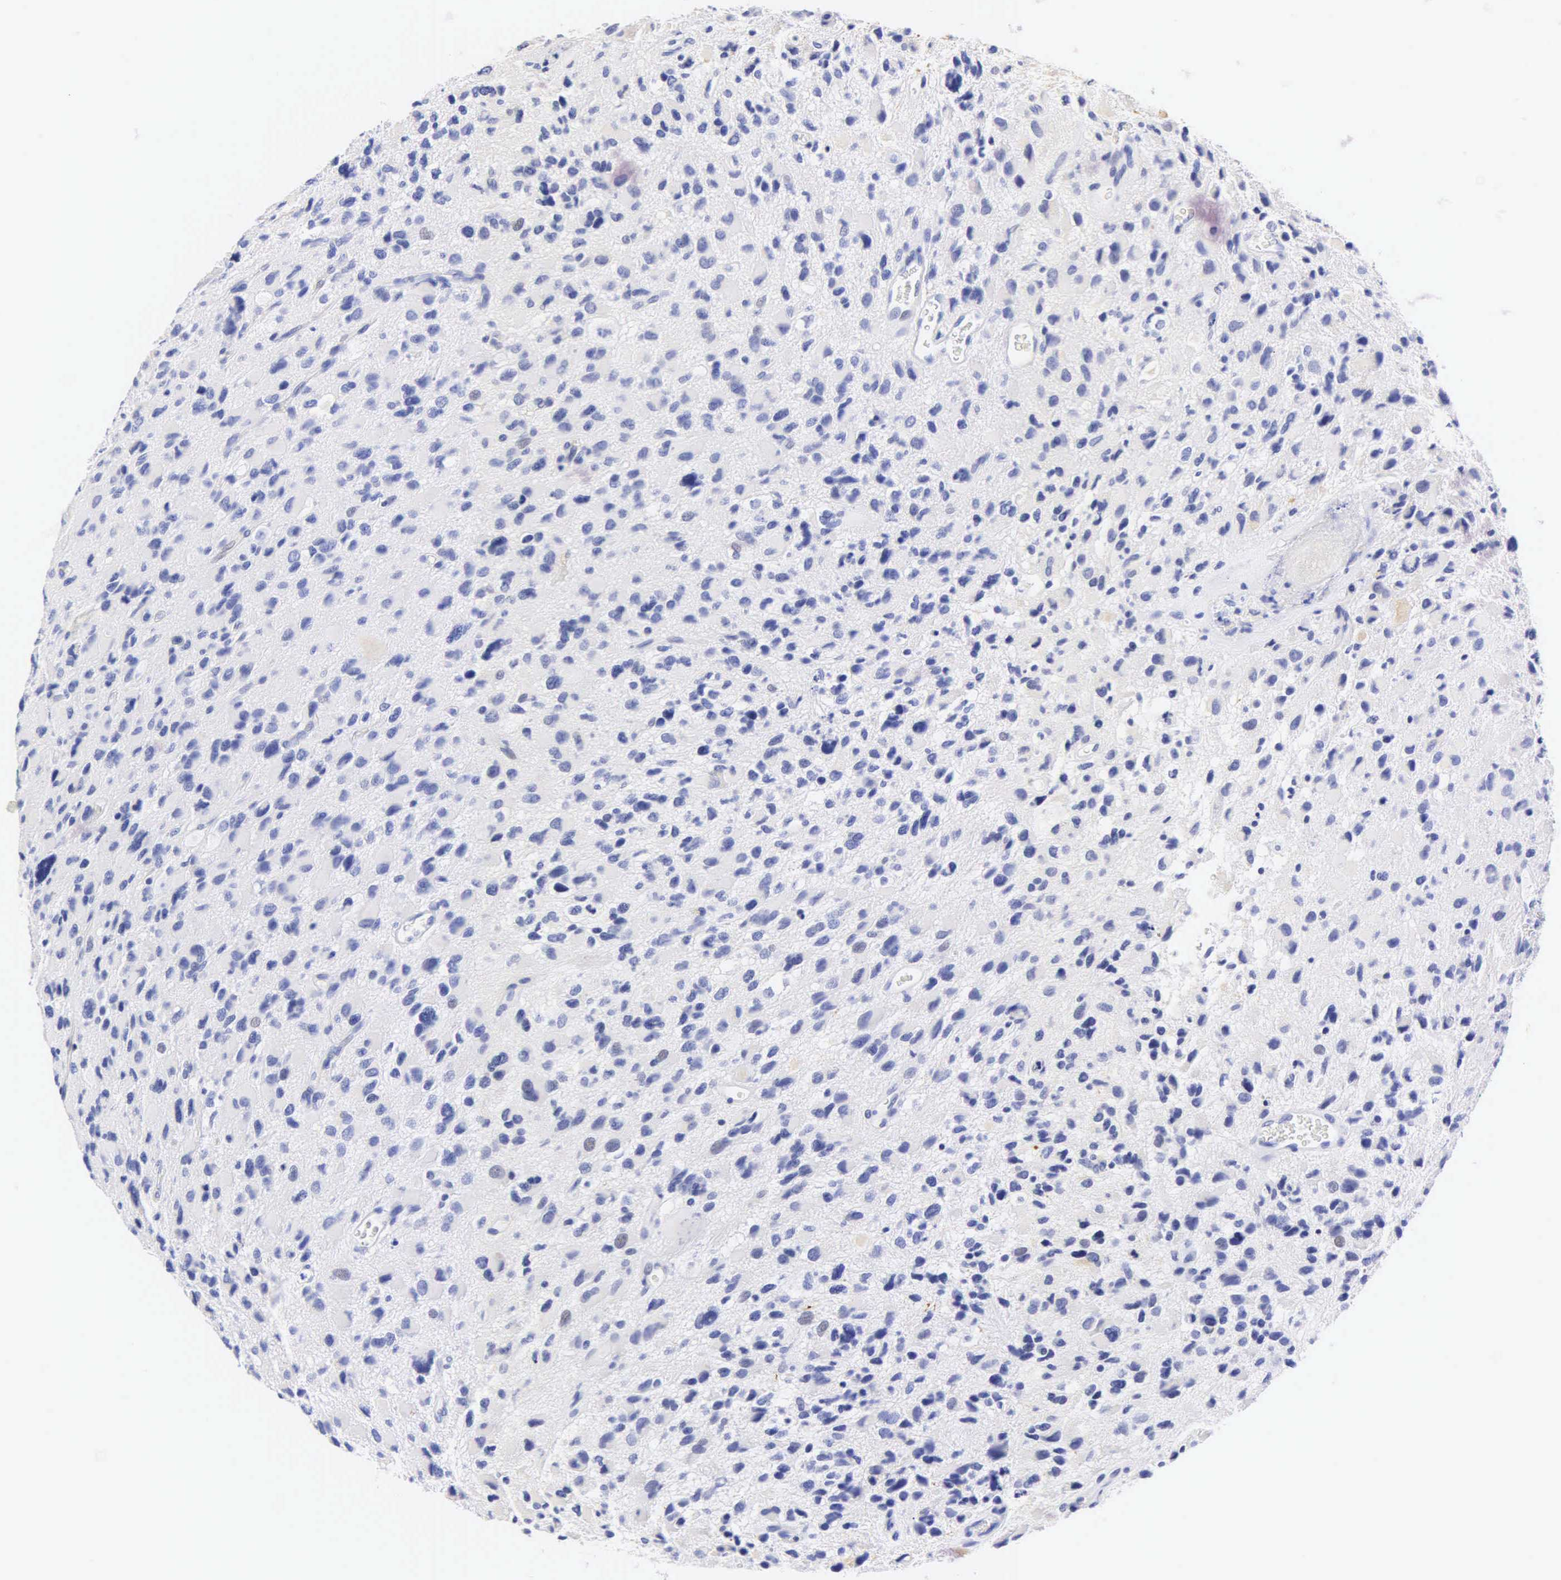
{"staining": {"intensity": "negative", "quantity": "none", "location": "none"}, "tissue": "glioma", "cell_type": "Tumor cells", "image_type": "cancer", "snomed": [{"axis": "morphology", "description": "Glioma, malignant, High grade"}, {"axis": "topography", "description": "Brain"}], "caption": "Immunohistochemistry micrograph of human malignant high-grade glioma stained for a protein (brown), which demonstrates no expression in tumor cells.", "gene": "DES", "patient": {"sex": "male", "age": 69}}